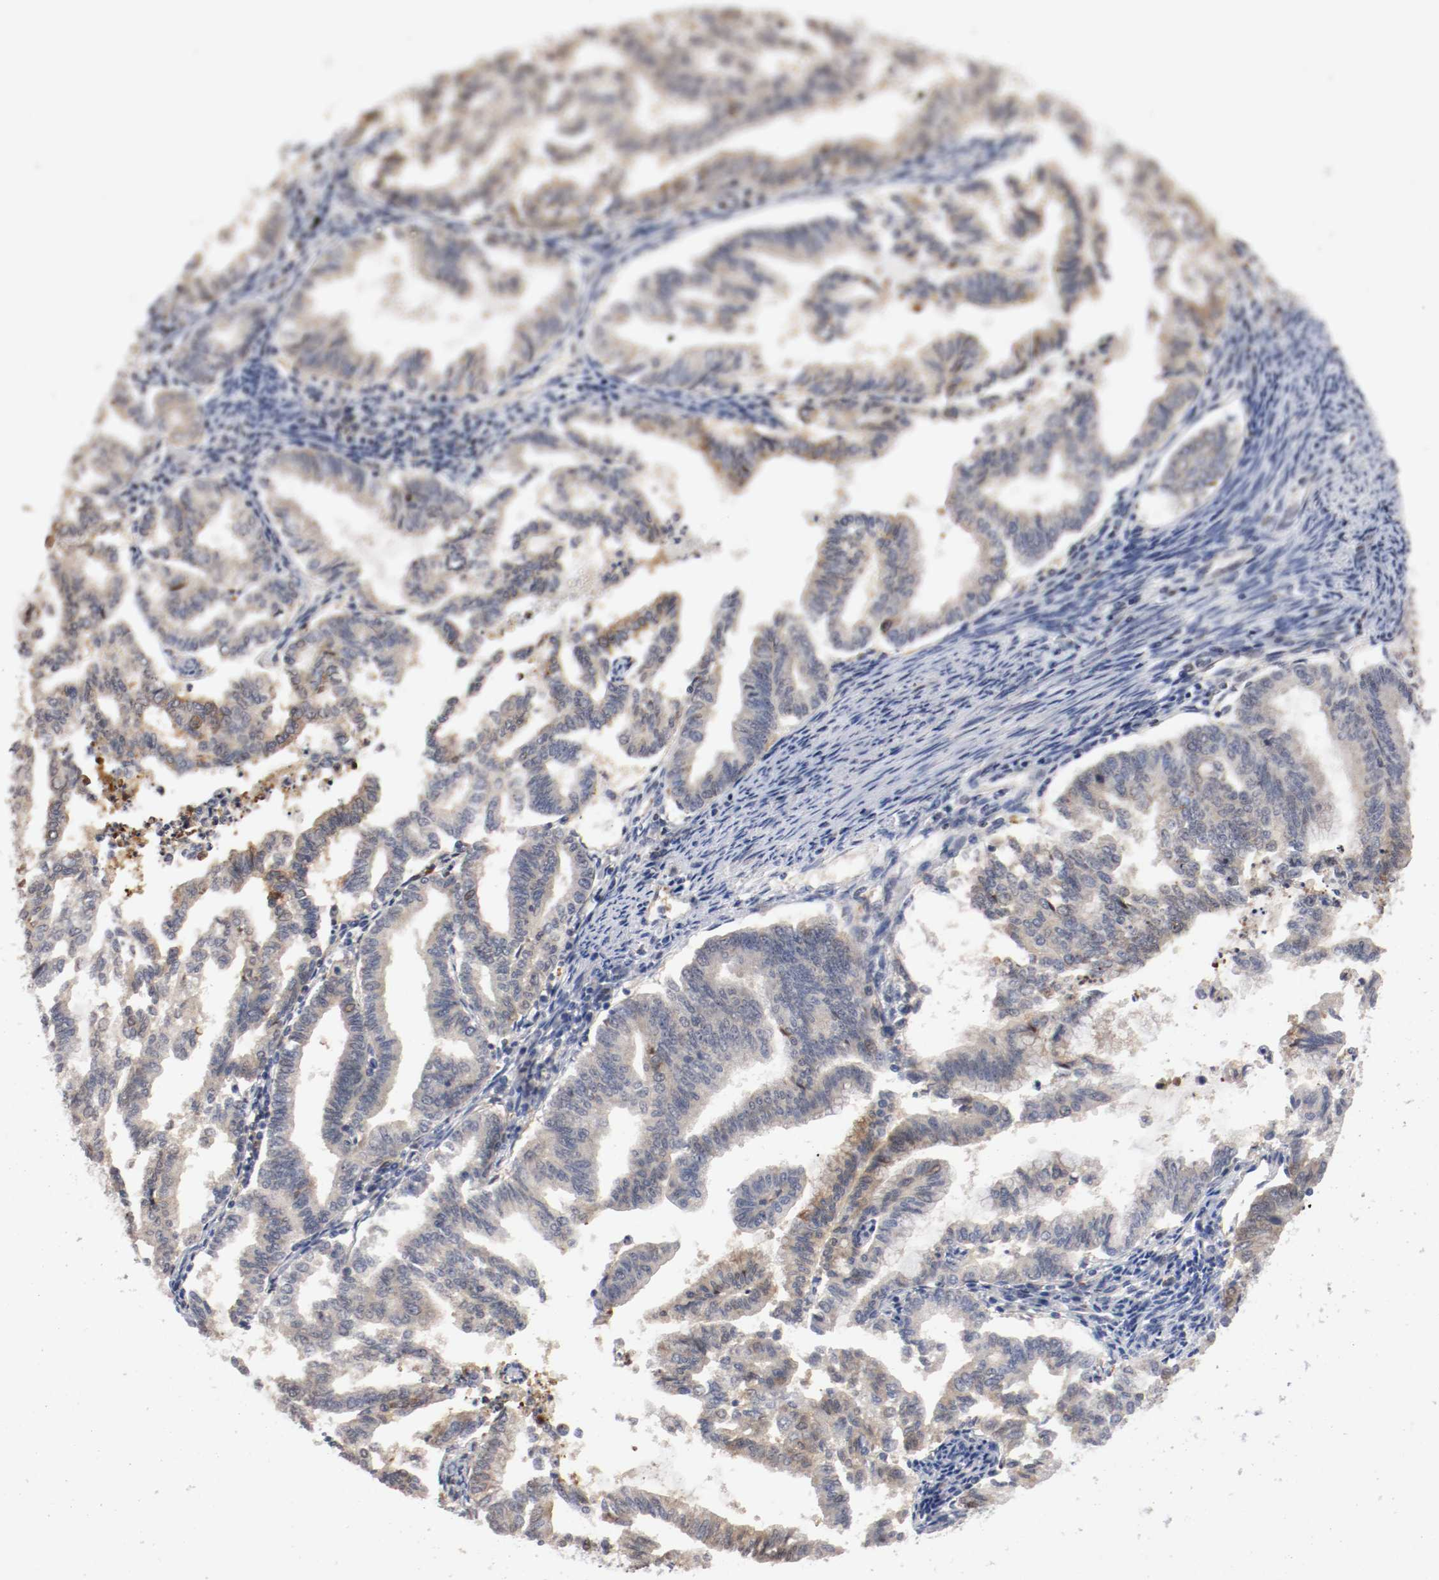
{"staining": {"intensity": "weak", "quantity": "<25%", "location": "cytoplasmic/membranous"}, "tissue": "endometrial cancer", "cell_type": "Tumor cells", "image_type": "cancer", "snomed": [{"axis": "morphology", "description": "Adenocarcinoma, NOS"}, {"axis": "topography", "description": "Endometrium"}], "caption": "The photomicrograph reveals no staining of tumor cells in endometrial cancer. (DAB IHC with hematoxylin counter stain).", "gene": "RBM23", "patient": {"sex": "female", "age": 79}}